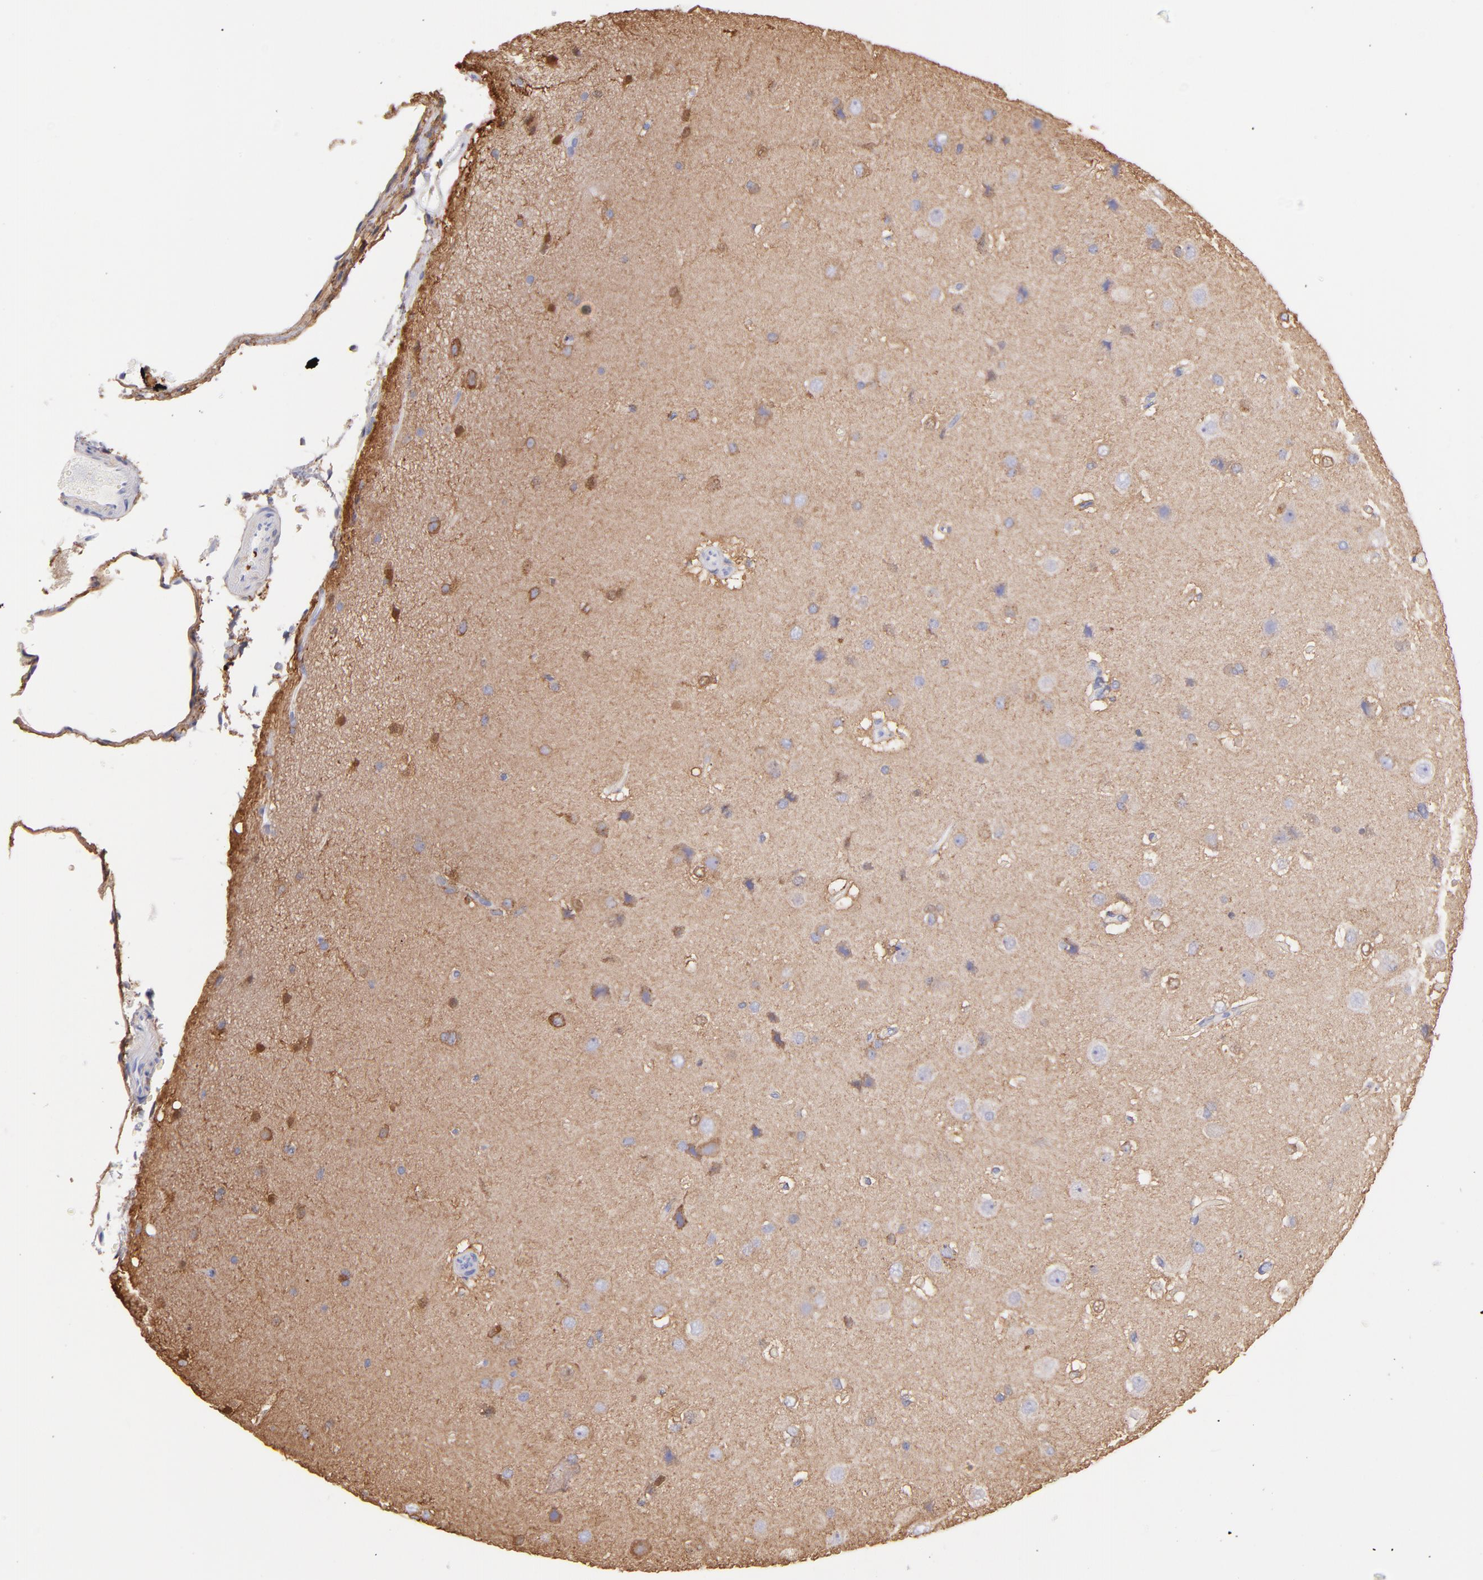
{"staining": {"intensity": "moderate", "quantity": "<25%", "location": "cytoplasmic/membranous"}, "tissue": "cerebral cortex", "cell_type": "Endothelial cells", "image_type": "normal", "snomed": [{"axis": "morphology", "description": "Normal tissue, NOS"}, {"axis": "topography", "description": "Cerebral cortex"}], "caption": "Immunohistochemistry (IHC) (DAB) staining of benign human cerebral cortex shows moderate cytoplasmic/membranous protein positivity in approximately <25% of endothelial cells. Nuclei are stained in blue.", "gene": "PRKCA", "patient": {"sex": "female", "age": 45}}